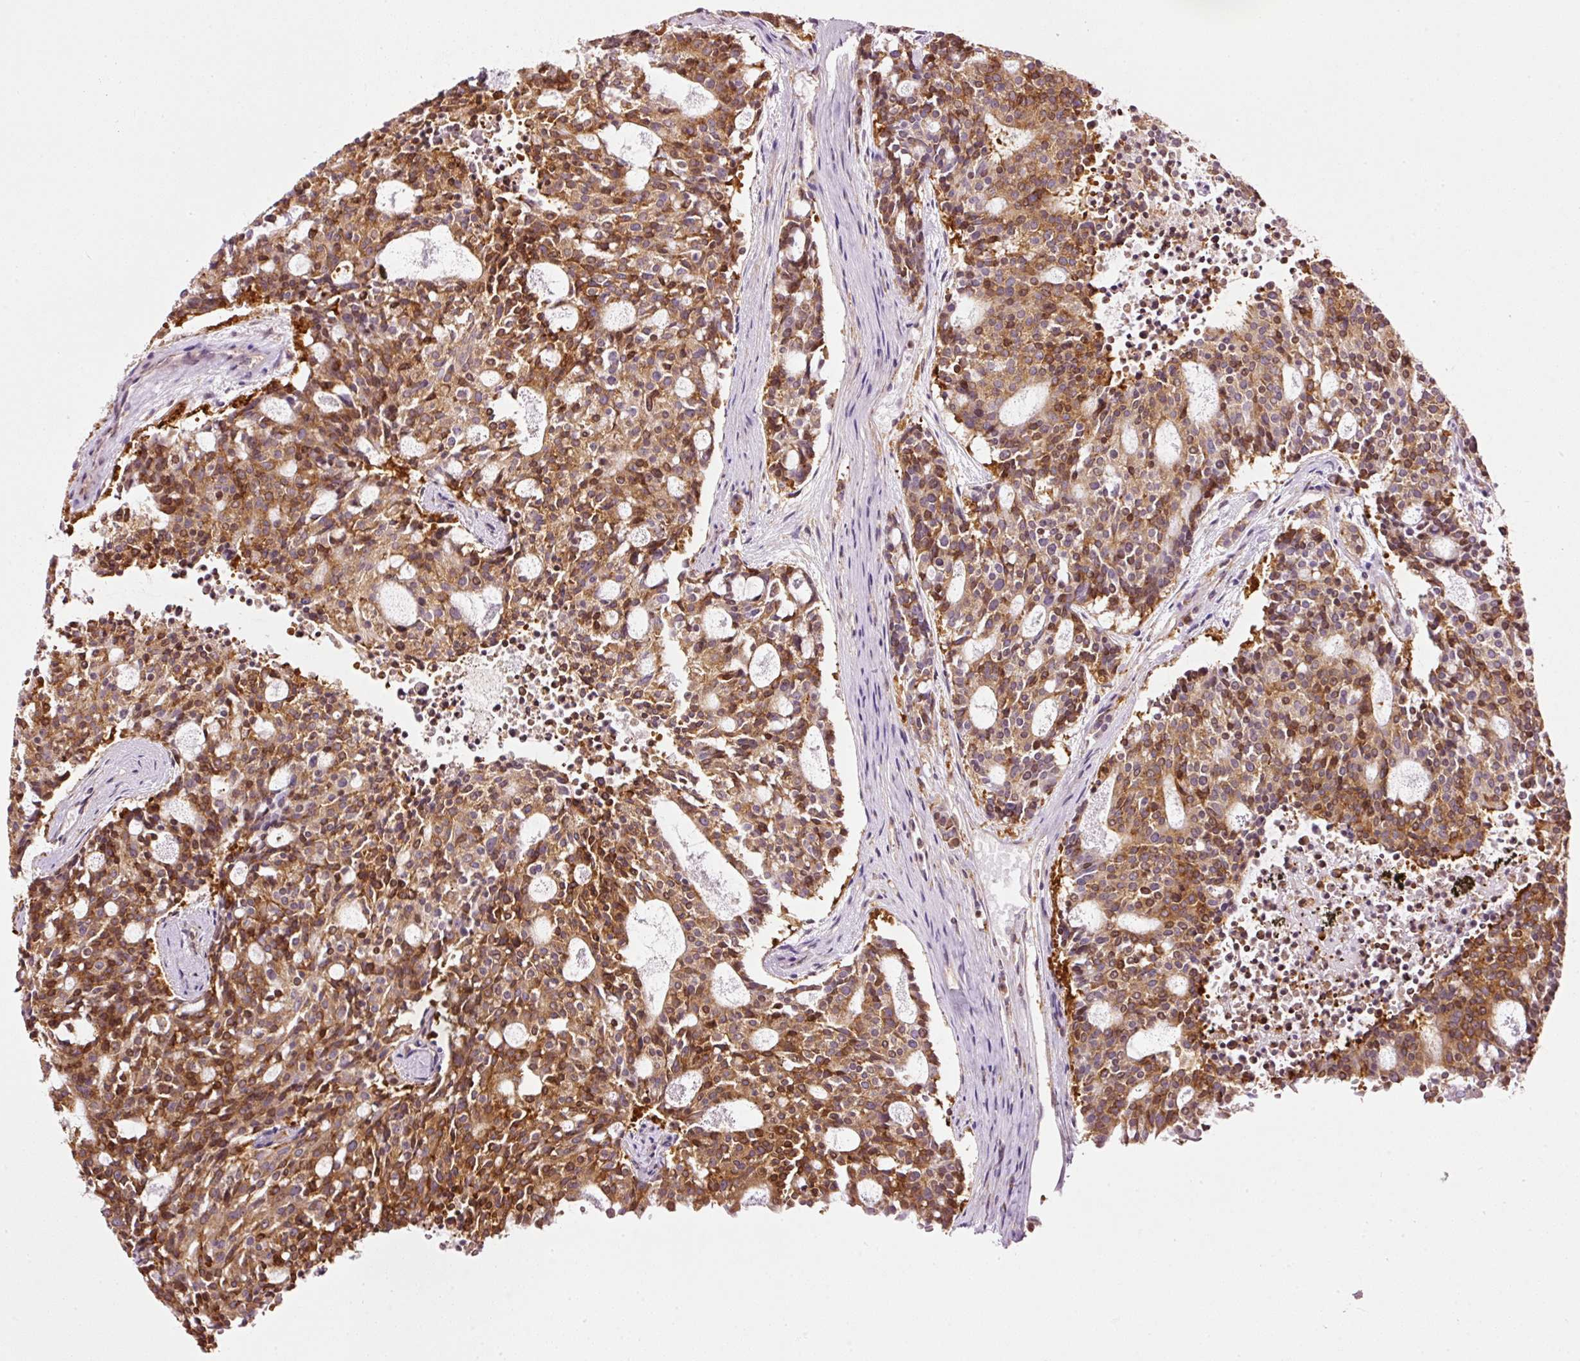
{"staining": {"intensity": "moderate", "quantity": ">75%", "location": "cytoplasmic/membranous"}, "tissue": "carcinoid", "cell_type": "Tumor cells", "image_type": "cancer", "snomed": [{"axis": "morphology", "description": "Carcinoid, malignant, NOS"}, {"axis": "topography", "description": "Pancreas"}], "caption": "A micrograph showing moderate cytoplasmic/membranous expression in approximately >75% of tumor cells in carcinoid, as visualized by brown immunohistochemical staining.", "gene": "SCNM1", "patient": {"sex": "female", "age": 54}}